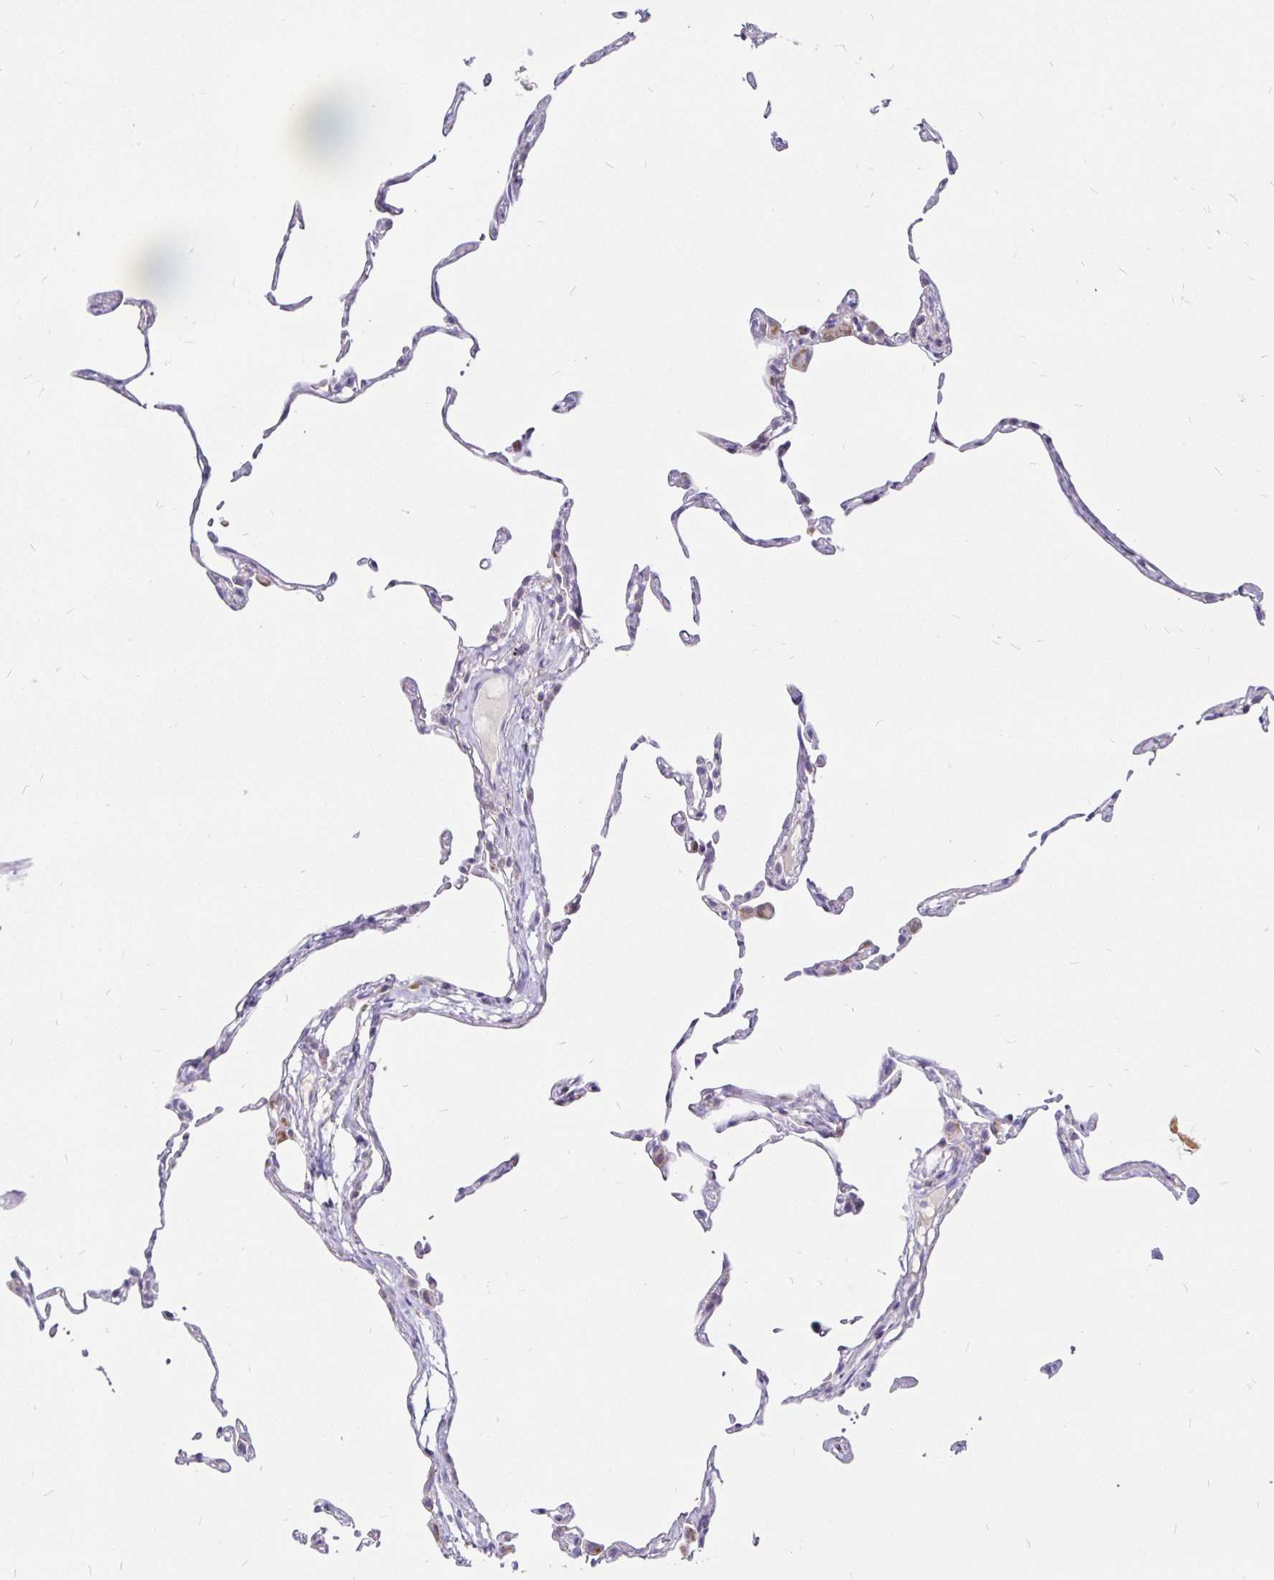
{"staining": {"intensity": "negative", "quantity": "none", "location": "none"}, "tissue": "lung", "cell_type": "Alveolar cells", "image_type": "normal", "snomed": [{"axis": "morphology", "description": "Normal tissue, NOS"}, {"axis": "topography", "description": "Lung"}], "caption": "Image shows no protein positivity in alveolar cells of unremarkable lung. The staining was performed using DAB (3,3'-diaminobenzidine) to visualize the protein expression in brown, while the nuclei were stained in blue with hematoxylin (Magnification: 20x).", "gene": "PGAM2", "patient": {"sex": "female", "age": 57}}